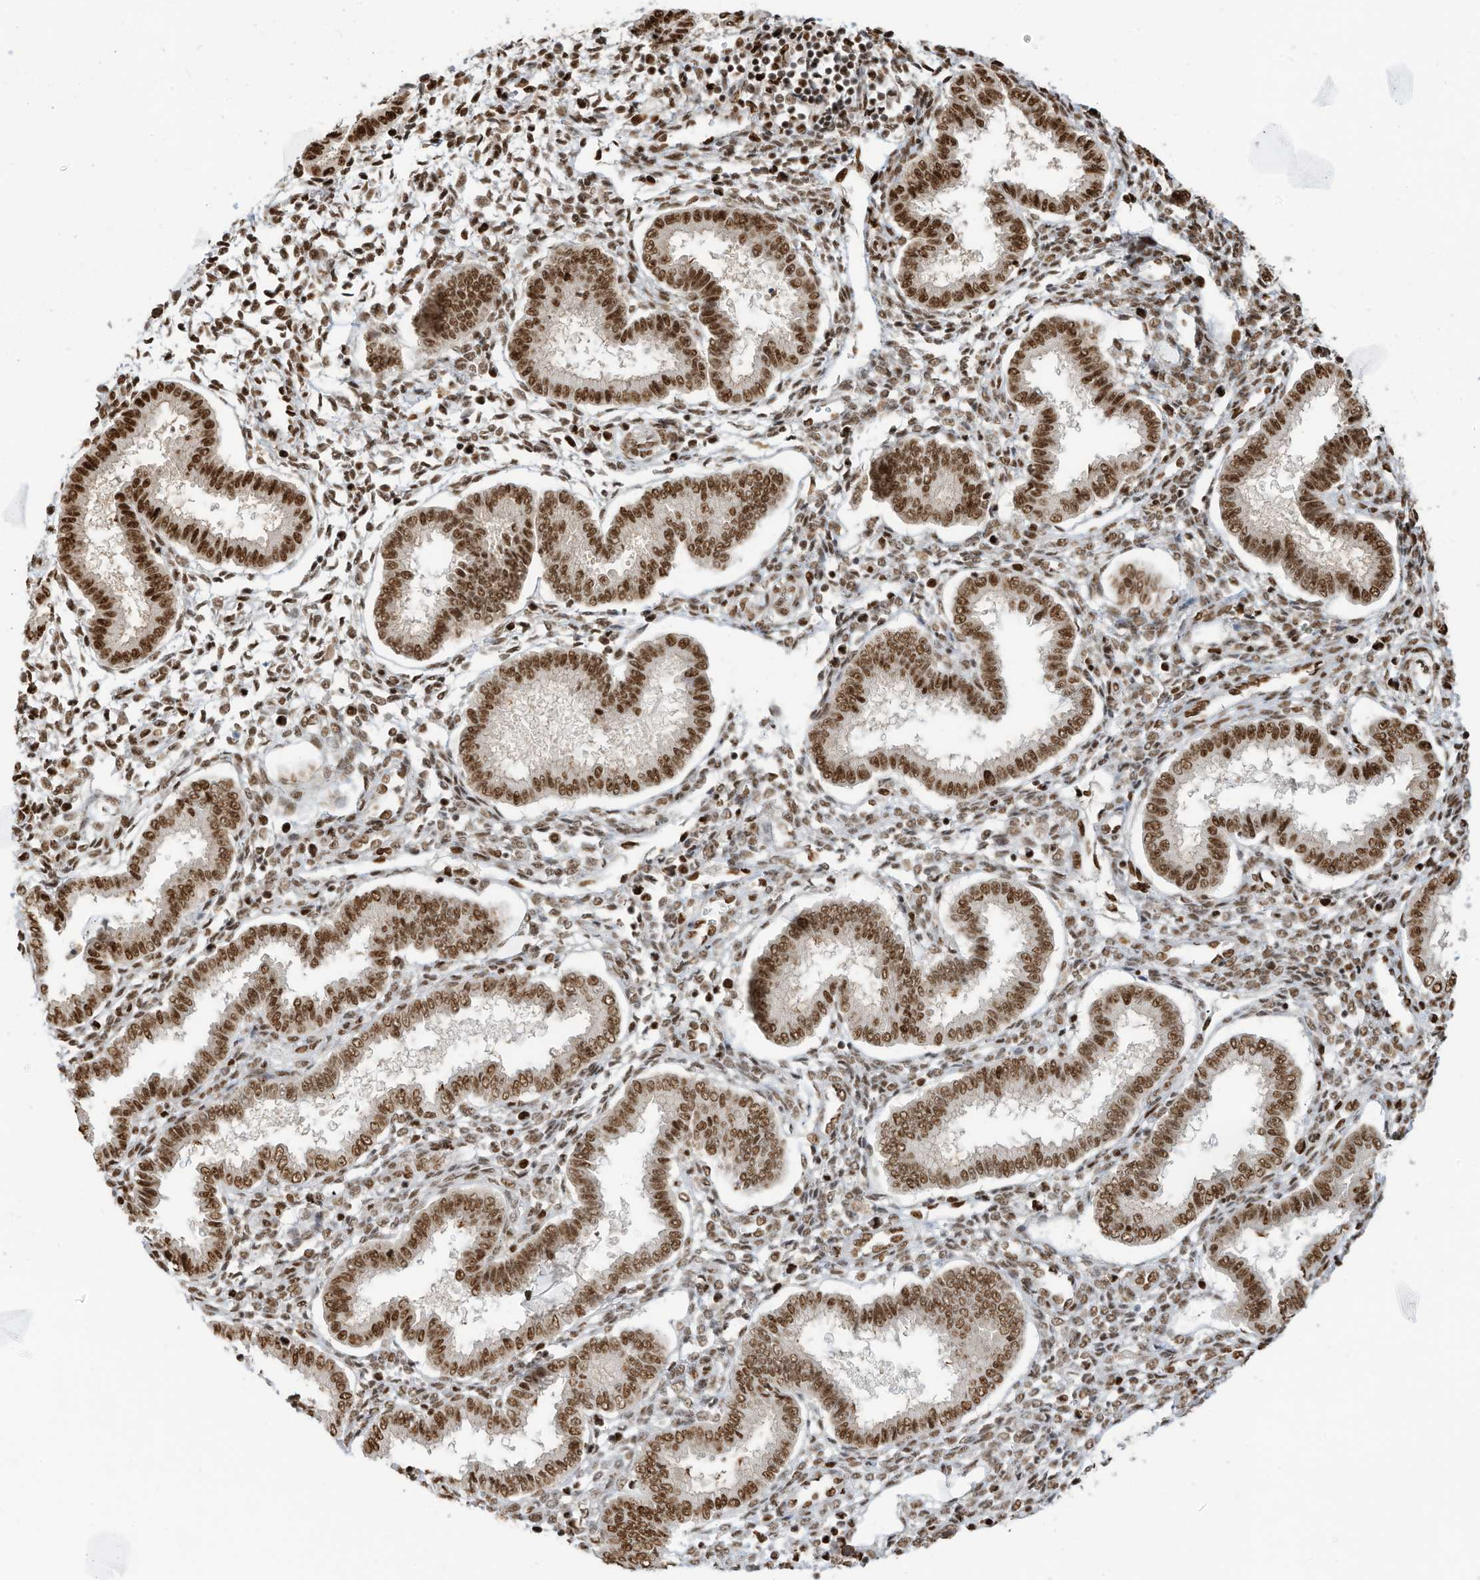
{"staining": {"intensity": "moderate", "quantity": ">75%", "location": "nuclear"}, "tissue": "endometrium", "cell_type": "Cells in endometrial stroma", "image_type": "normal", "snomed": [{"axis": "morphology", "description": "Normal tissue, NOS"}, {"axis": "topography", "description": "Endometrium"}], "caption": "IHC (DAB) staining of normal endometrium demonstrates moderate nuclear protein staining in approximately >75% of cells in endometrial stroma. Using DAB (3,3'-diaminobenzidine) (brown) and hematoxylin (blue) stains, captured at high magnification using brightfield microscopy.", "gene": "SAMD15", "patient": {"sex": "female", "age": 24}}